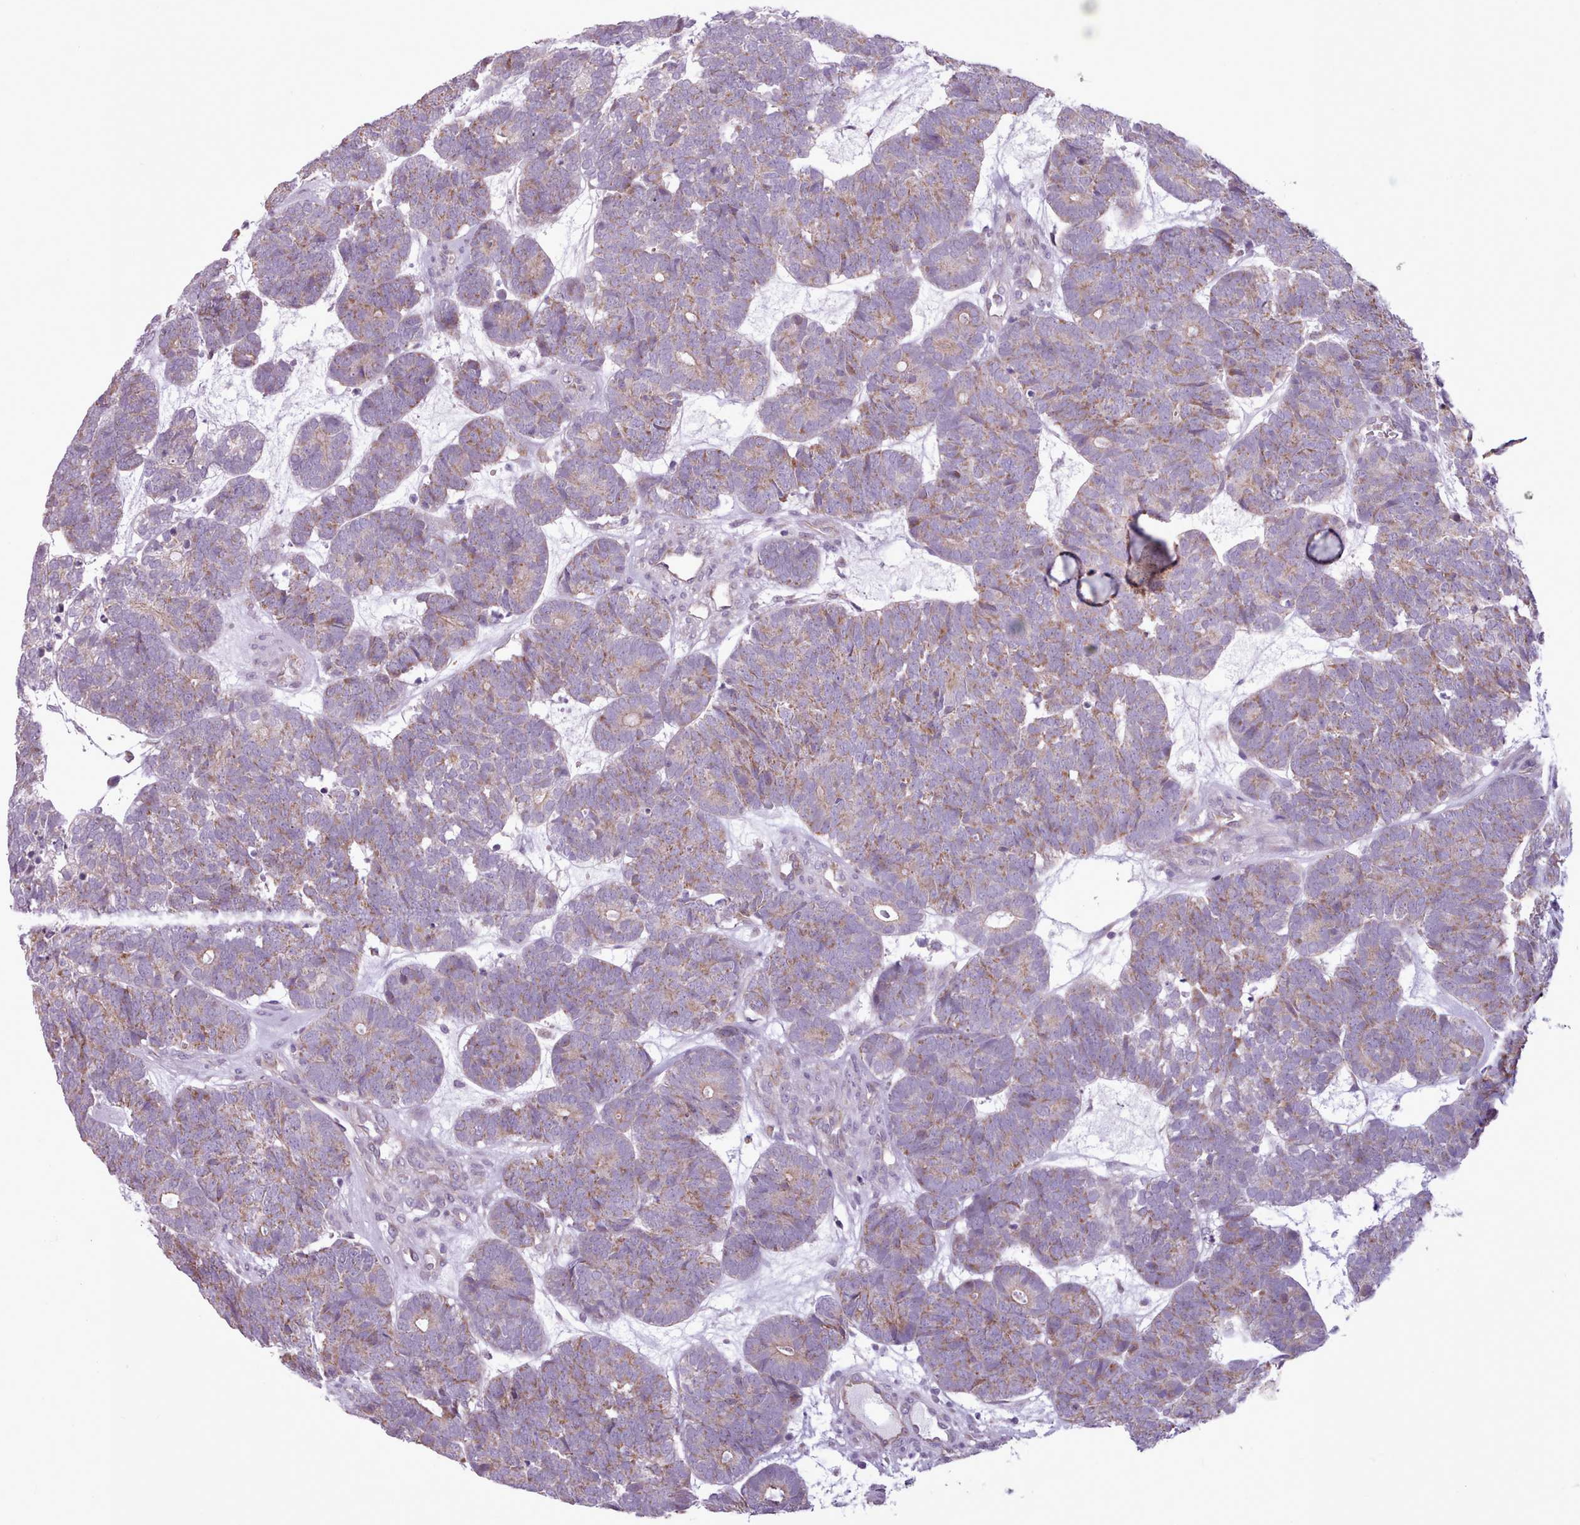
{"staining": {"intensity": "weak", "quantity": ">75%", "location": "cytoplasmic/membranous"}, "tissue": "head and neck cancer", "cell_type": "Tumor cells", "image_type": "cancer", "snomed": [{"axis": "morphology", "description": "Adenocarcinoma, NOS"}, {"axis": "topography", "description": "Head-Neck"}], "caption": "Immunohistochemical staining of human head and neck cancer reveals low levels of weak cytoplasmic/membranous protein staining in about >75% of tumor cells. (Brightfield microscopy of DAB IHC at high magnification).", "gene": "SLURP1", "patient": {"sex": "female", "age": 81}}